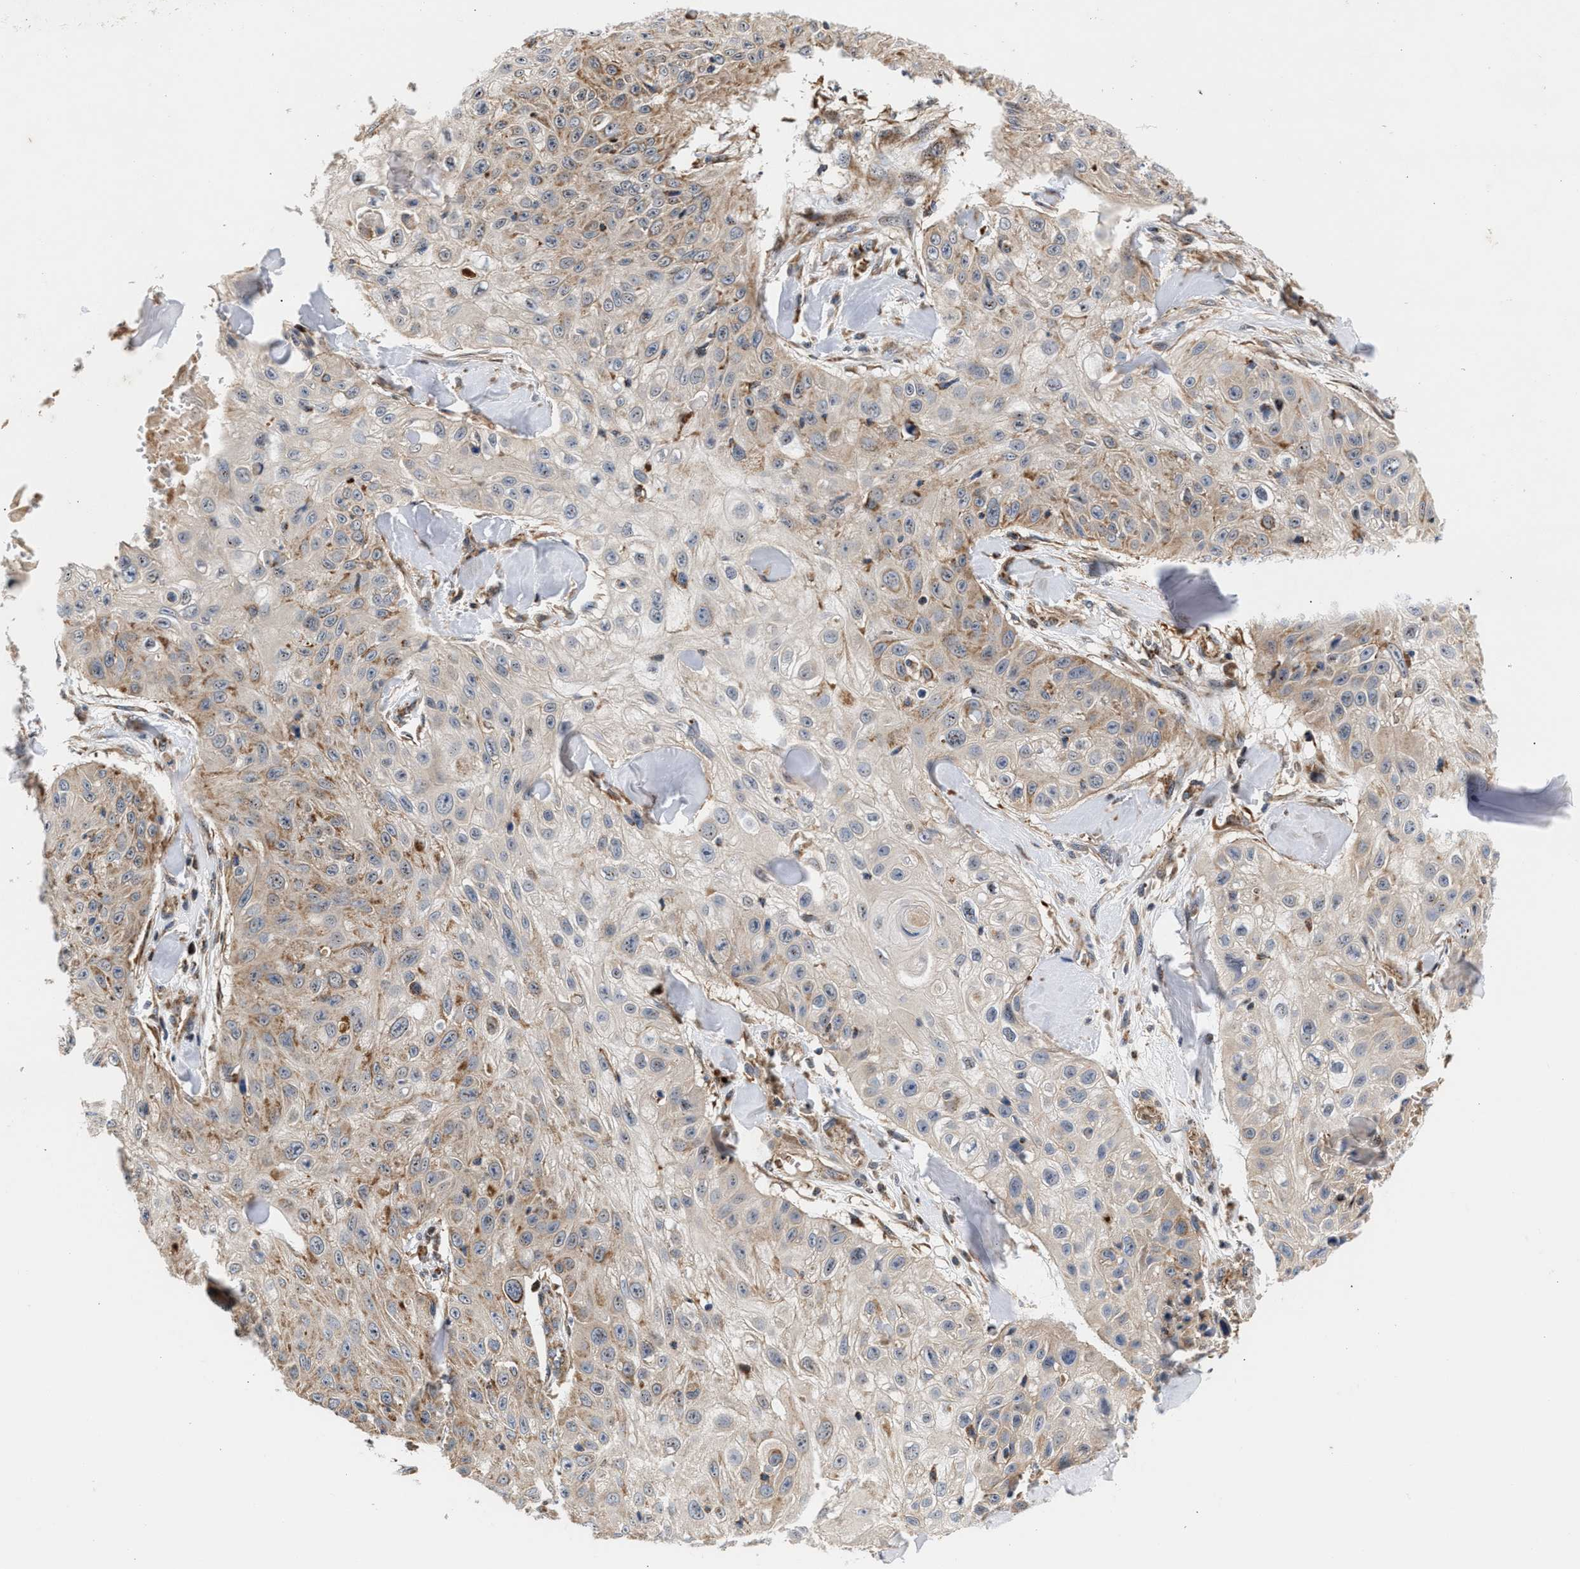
{"staining": {"intensity": "weak", "quantity": ">75%", "location": "cytoplasmic/membranous"}, "tissue": "skin cancer", "cell_type": "Tumor cells", "image_type": "cancer", "snomed": [{"axis": "morphology", "description": "Squamous cell carcinoma, NOS"}, {"axis": "topography", "description": "Skin"}], "caption": "Weak cytoplasmic/membranous positivity for a protein is seen in approximately >75% of tumor cells of skin cancer using immunohistochemistry.", "gene": "SGK1", "patient": {"sex": "male", "age": 86}}